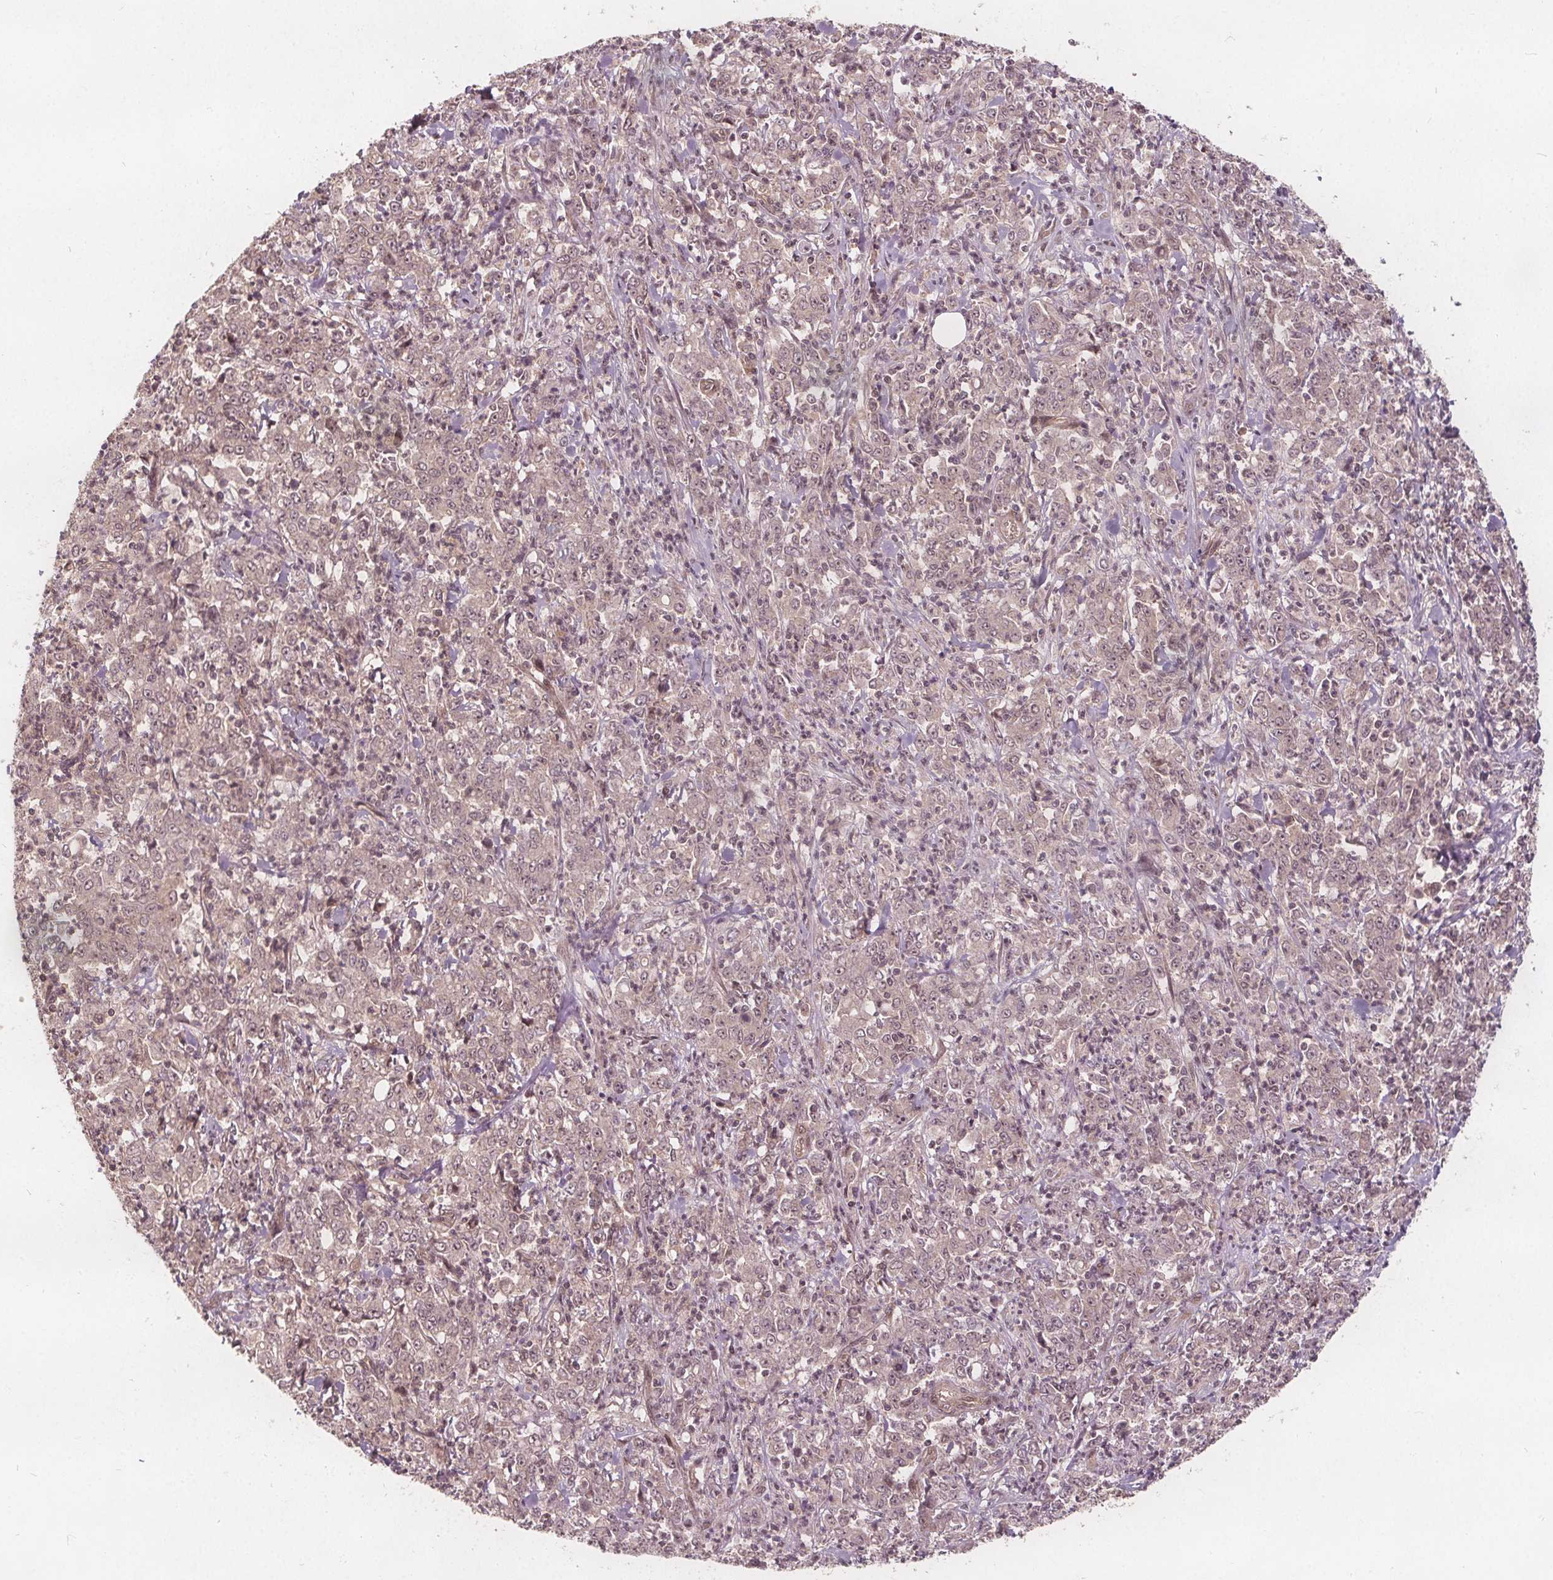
{"staining": {"intensity": "negative", "quantity": "none", "location": "none"}, "tissue": "stomach cancer", "cell_type": "Tumor cells", "image_type": "cancer", "snomed": [{"axis": "morphology", "description": "Adenocarcinoma, NOS"}, {"axis": "topography", "description": "Stomach, lower"}], "caption": "This micrograph is of stomach adenocarcinoma stained with immunohistochemistry (IHC) to label a protein in brown with the nuclei are counter-stained blue. There is no expression in tumor cells. (DAB (3,3'-diaminobenzidine) immunohistochemistry with hematoxylin counter stain).", "gene": "PPP1CB", "patient": {"sex": "female", "age": 71}}